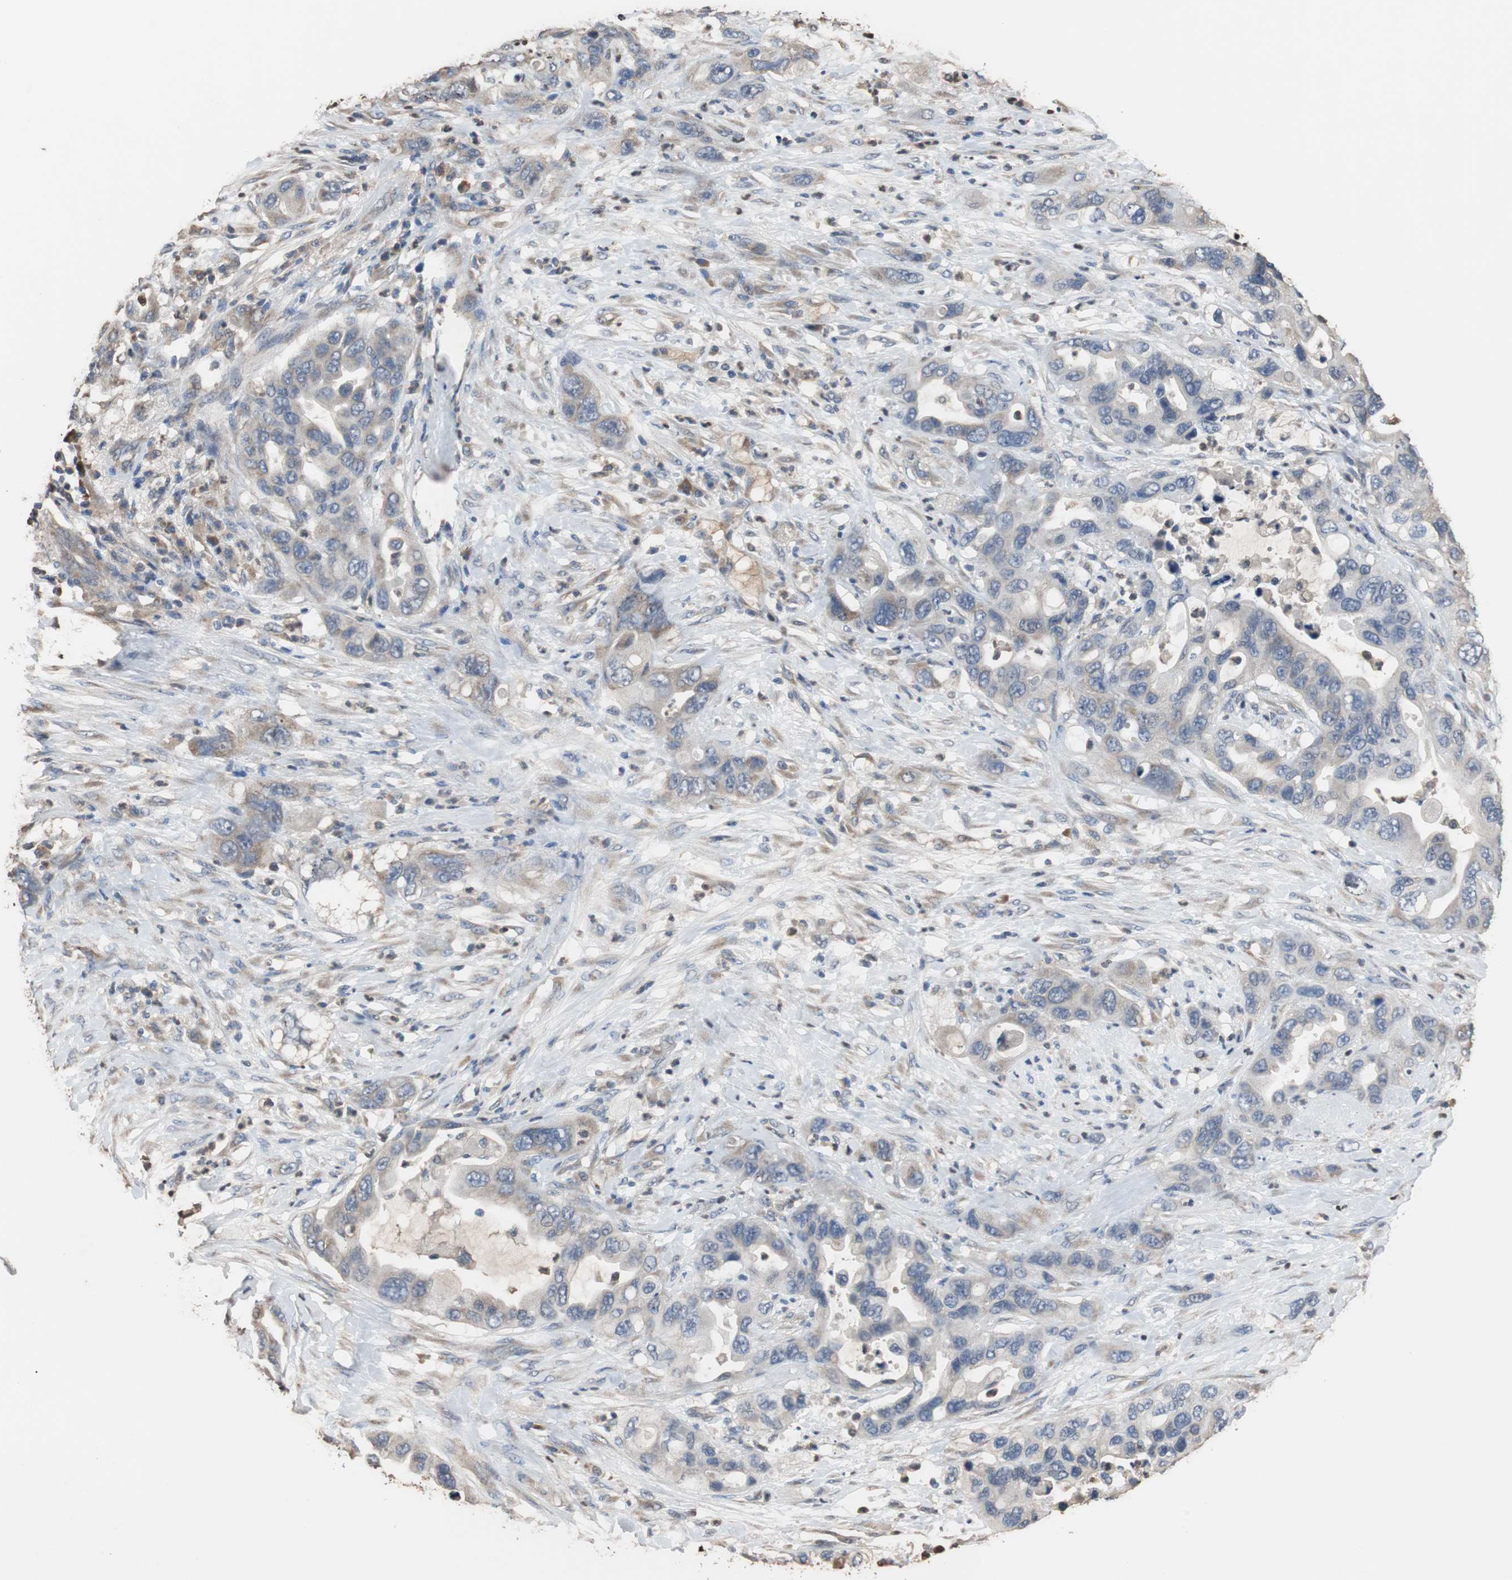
{"staining": {"intensity": "negative", "quantity": "none", "location": "none"}, "tissue": "pancreatic cancer", "cell_type": "Tumor cells", "image_type": "cancer", "snomed": [{"axis": "morphology", "description": "Adenocarcinoma, NOS"}, {"axis": "topography", "description": "Pancreas"}], "caption": "DAB immunohistochemical staining of human pancreatic adenocarcinoma displays no significant expression in tumor cells.", "gene": "SCIMP", "patient": {"sex": "female", "age": 71}}